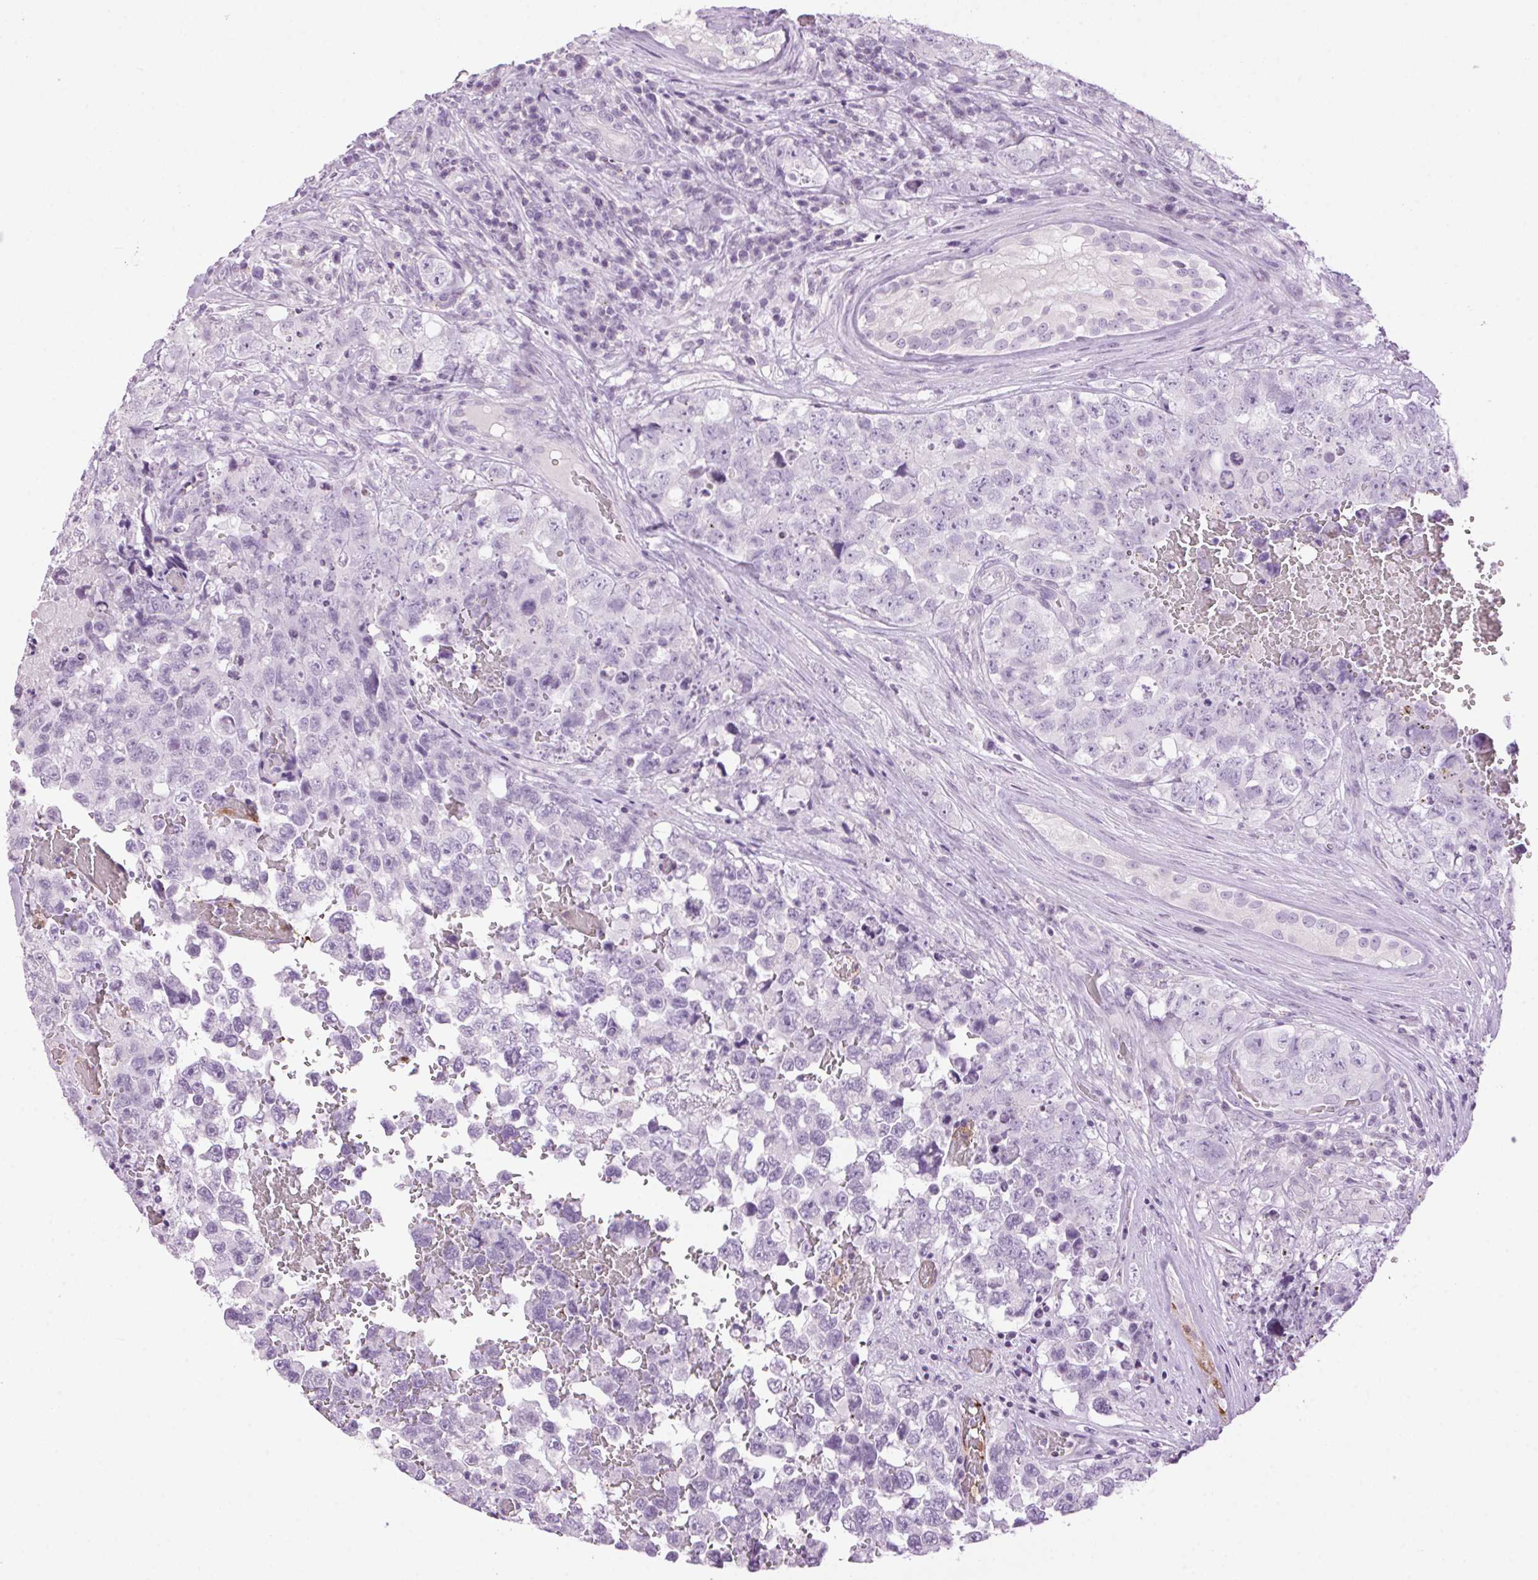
{"staining": {"intensity": "negative", "quantity": "none", "location": "none"}, "tissue": "testis cancer", "cell_type": "Tumor cells", "image_type": "cancer", "snomed": [{"axis": "morphology", "description": "Carcinoma, Embryonal, NOS"}, {"axis": "topography", "description": "Testis"}], "caption": "An IHC micrograph of testis cancer is shown. There is no staining in tumor cells of testis cancer.", "gene": "TMEM88B", "patient": {"sex": "male", "age": 18}}